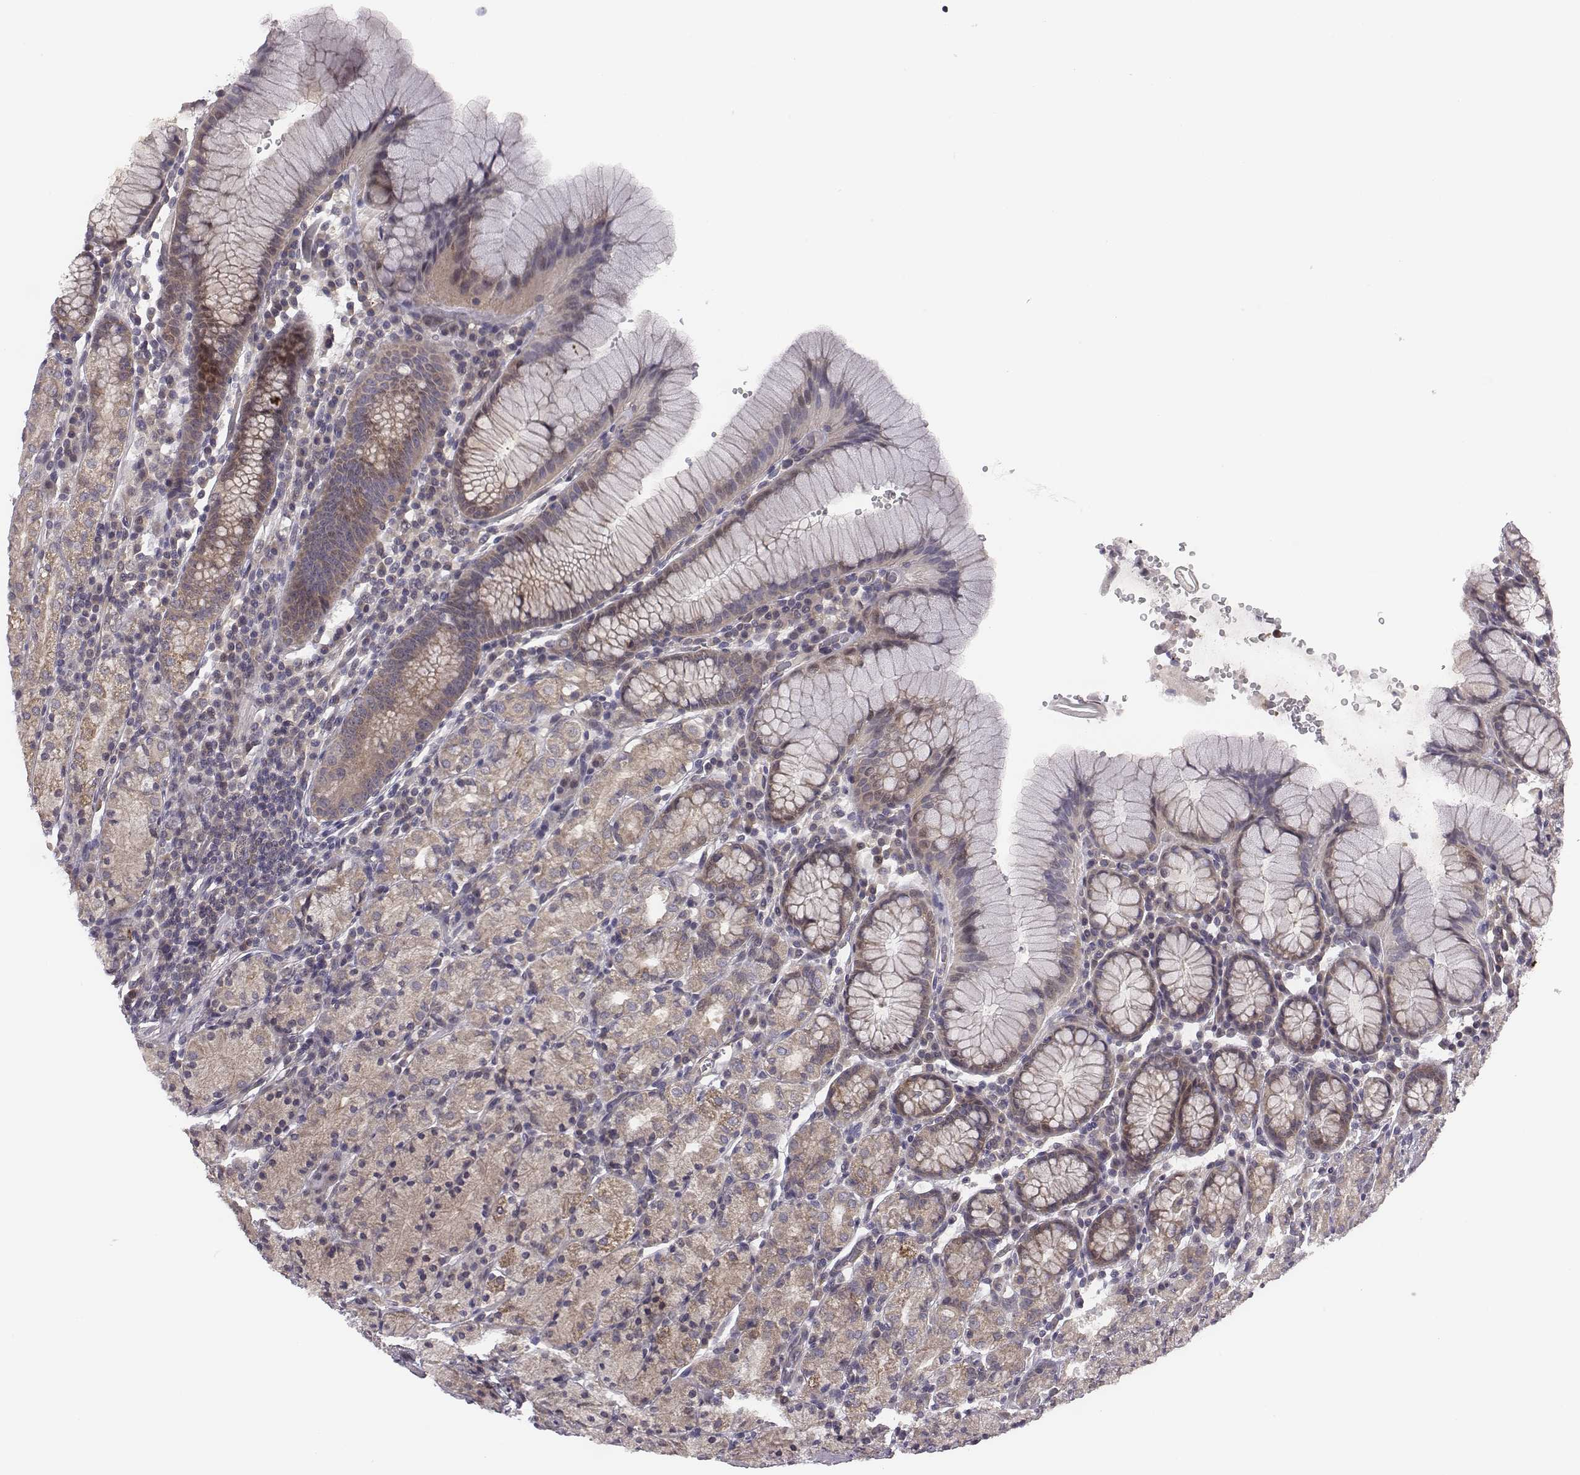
{"staining": {"intensity": "weak", "quantity": ">75%", "location": "cytoplasmic/membranous"}, "tissue": "stomach", "cell_type": "Glandular cells", "image_type": "normal", "snomed": [{"axis": "morphology", "description": "Normal tissue, NOS"}, {"axis": "topography", "description": "Stomach, upper"}, {"axis": "topography", "description": "Stomach"}], "caption": "Weak cytoplasmic/membranous staining is identified in approximately >75% of glandular cells in normal stomach. The staining was performed using DAB (3,3'-diaminobenzidine) to visualize the protein expression in brown, while the nuclei were stained in blue with hematoxylin (Magnification: 20x).", "gene": "SMURF2", "patient": {"sex": "male", "age": 62}}